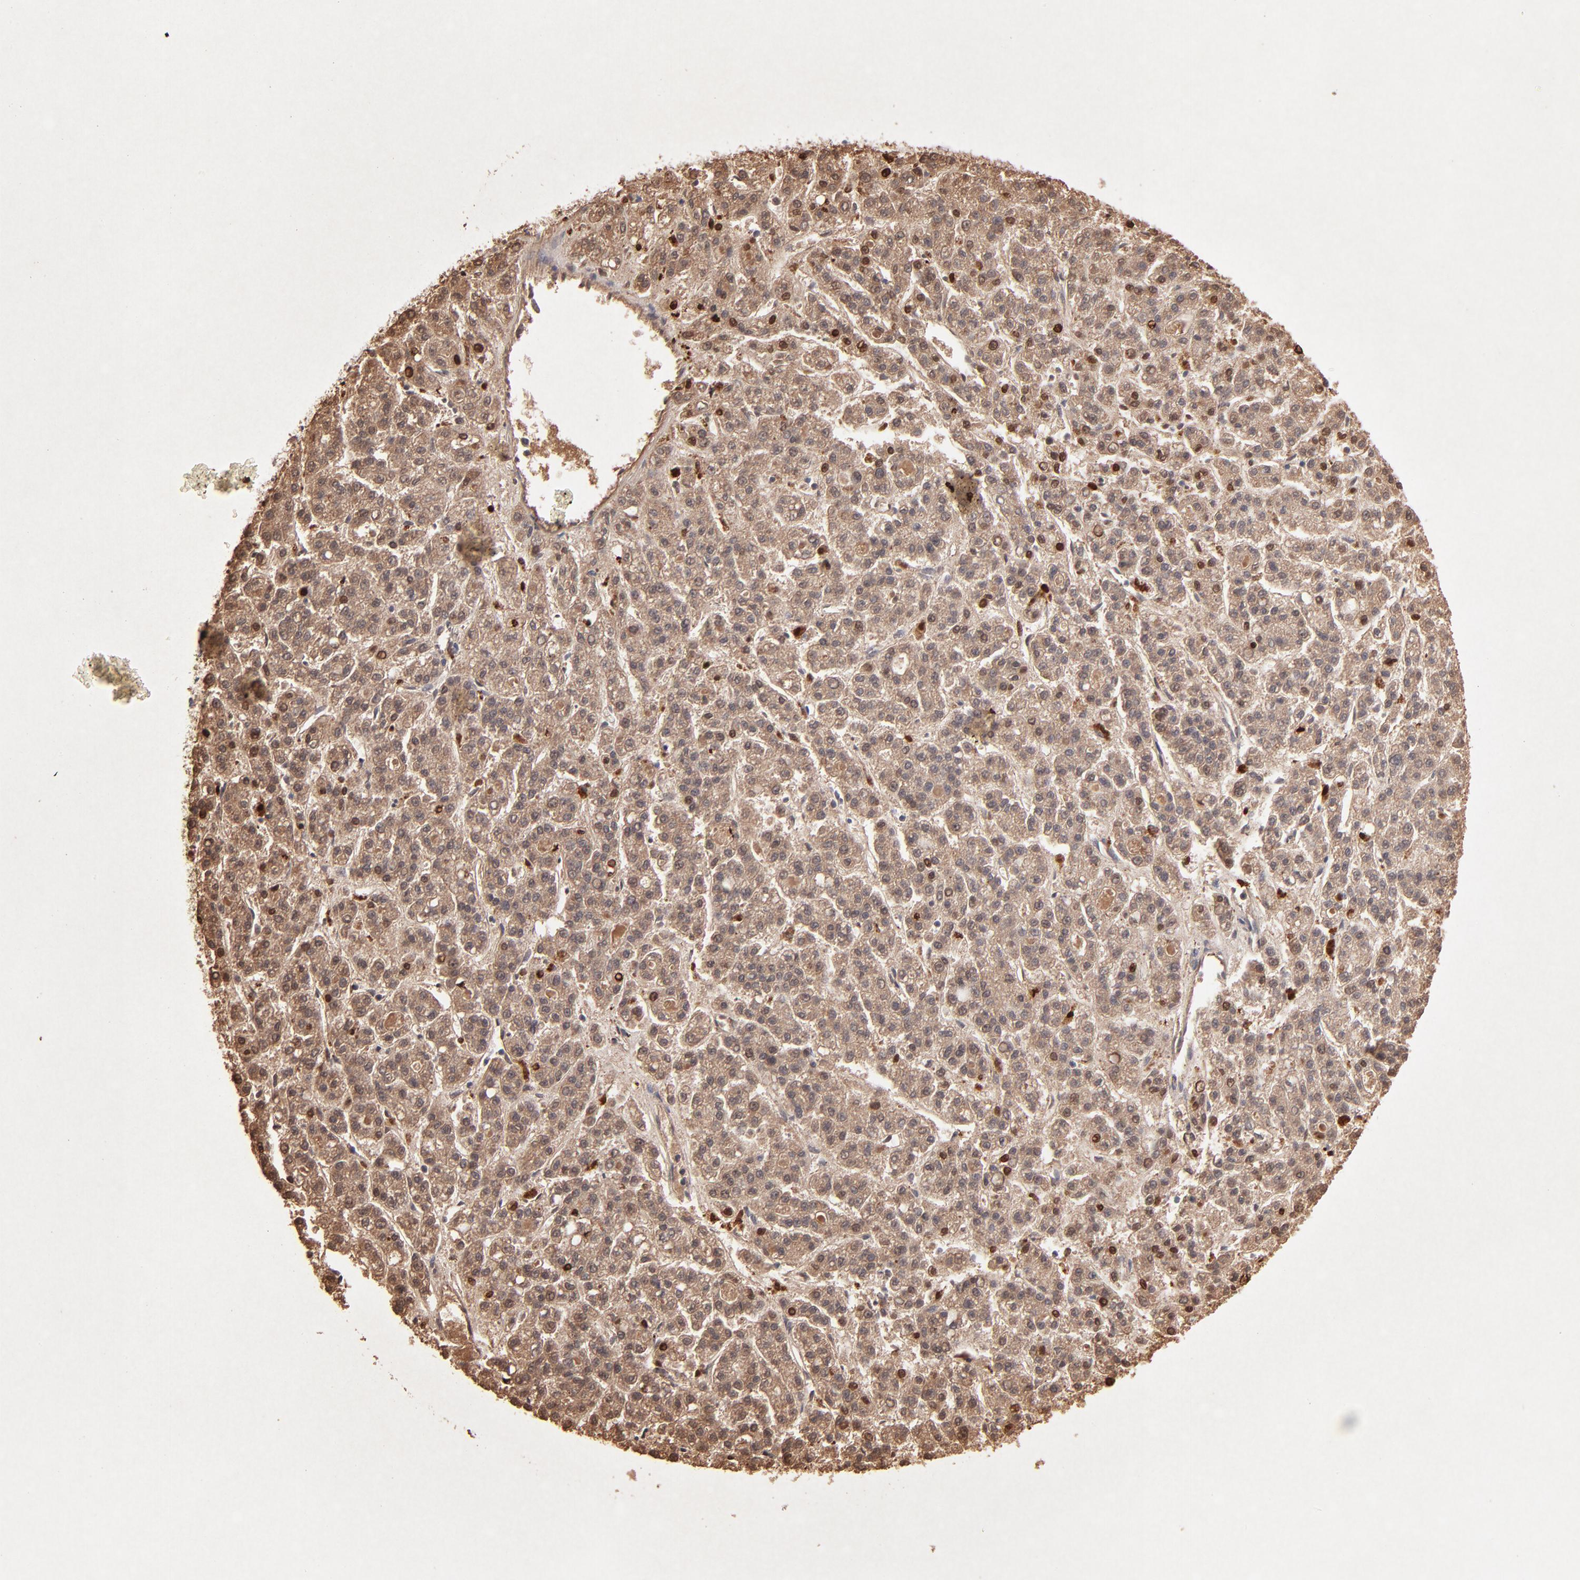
{"staining": {"intensity": "moderate", "quantity": ">75%", "location": "cytoplasmic/membranous,nuclear"}, "tissue": "liver cancer", "cell_type": "Tumor cells", "image_type": "cancer", "snomed": [{"axis": "morphology", "description": "Carcinoma, Hepatocellular, NOS"}, {"axis": "topography", "description": "Liver"}], "caption": "High-power microscopy captured an IHC micrograph of hepatocellular carcinoma (liver), revealing moderate cytoplasmic/membranous and nuclear staining in about >75% of tumor cells.", "gene": "SSBP1", "patient": {"sex": "male", "age": 70}}